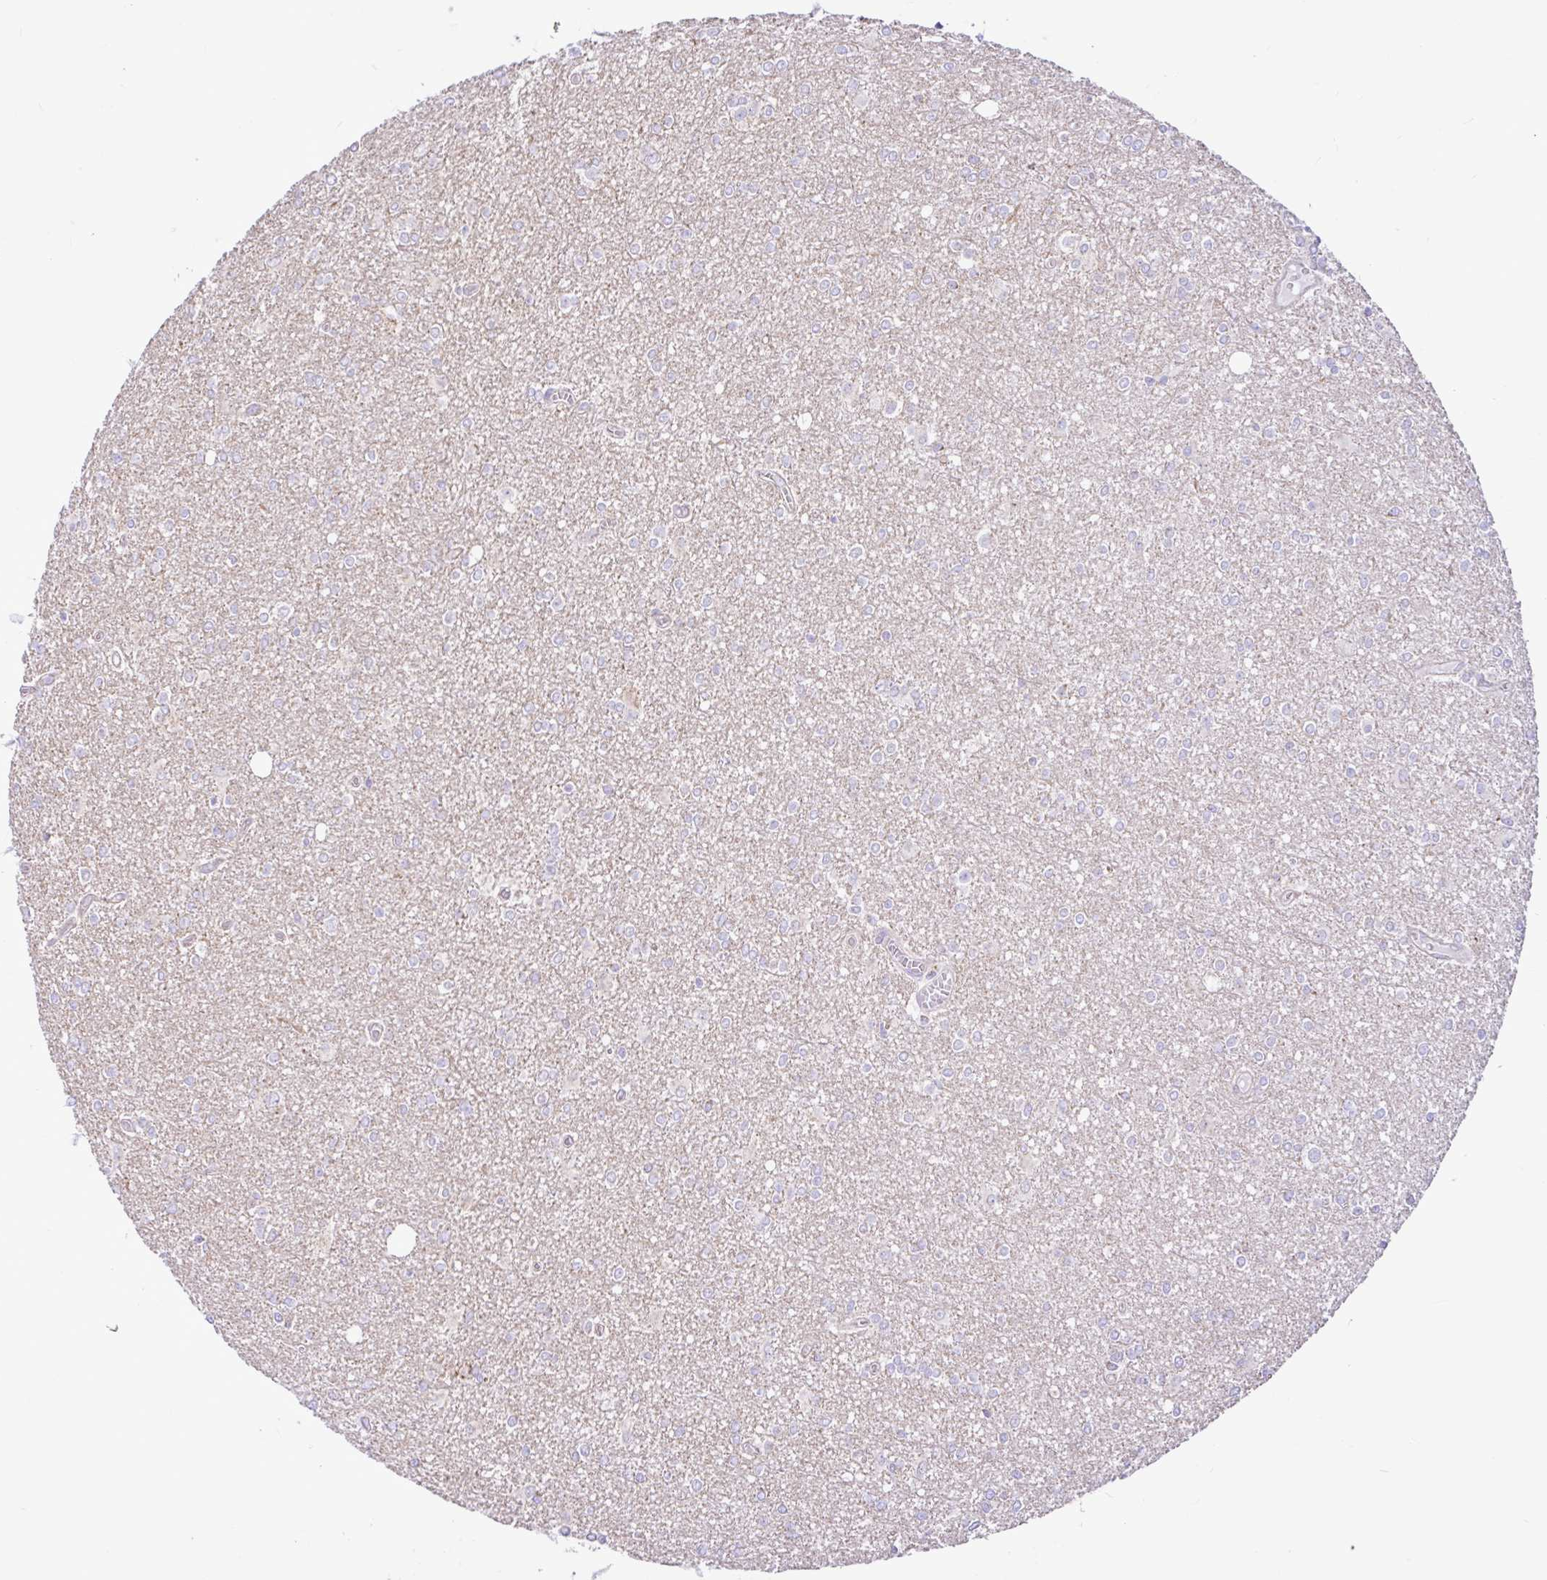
{"staining": {"intensity": "negative", "quantity": "none", "location": "none"}, "tissue": "glioma", "cell_type": "Tumor cells", "image_type": "cancer", "snomed": [{"axis": "morphology", "description": "Glioma, malignant, High grade"}, {"axis": "topography", "description": "Brain"}], "caption": "Immunohistochemistry (IHC) of malignant high-grade glioma demonstrates no staining in tumor cells.", "gene": "NDUFS2", "patient": {"sex": "male", "age": 48}}